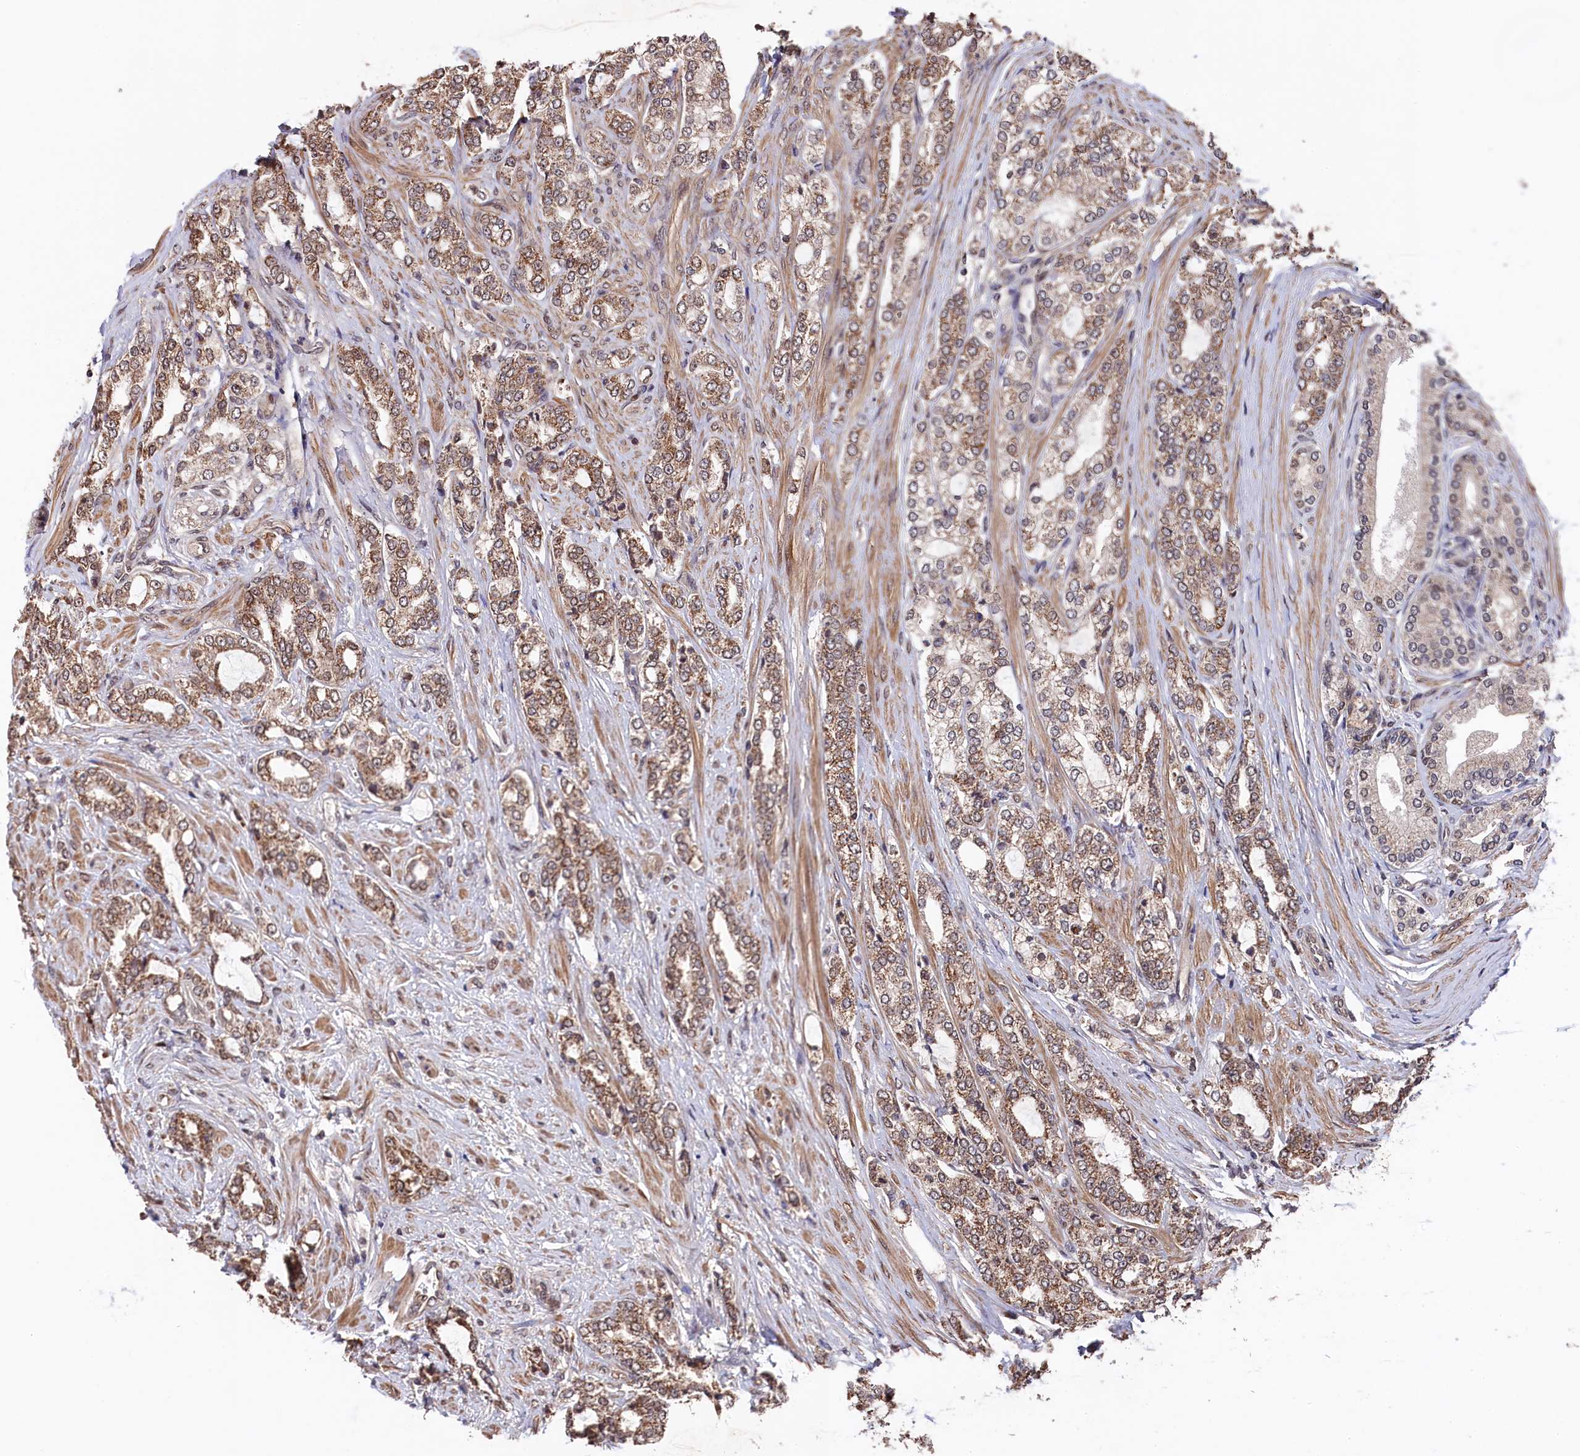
{"staining": {"intensity": "moderate", "quantity": ">75%", "location": "cytoplasmic/membranous"}, "tissue": "prostate cancer", "cell_type": "Tumor cells", "image_type": "cancer", "snomed": [{"axis": "morphology", "description": "Adenocarcinoma, High grade"}, {"axis": "topography", "description": "Prostate"}], "caption": "Prostate cancer stained with a brown dye exhibits moderate cytoplasmic/membranous positive expression in about >75% of tumor cells.", "gene": "CLPX", "patient": {"sex": "male", "age": 64}}